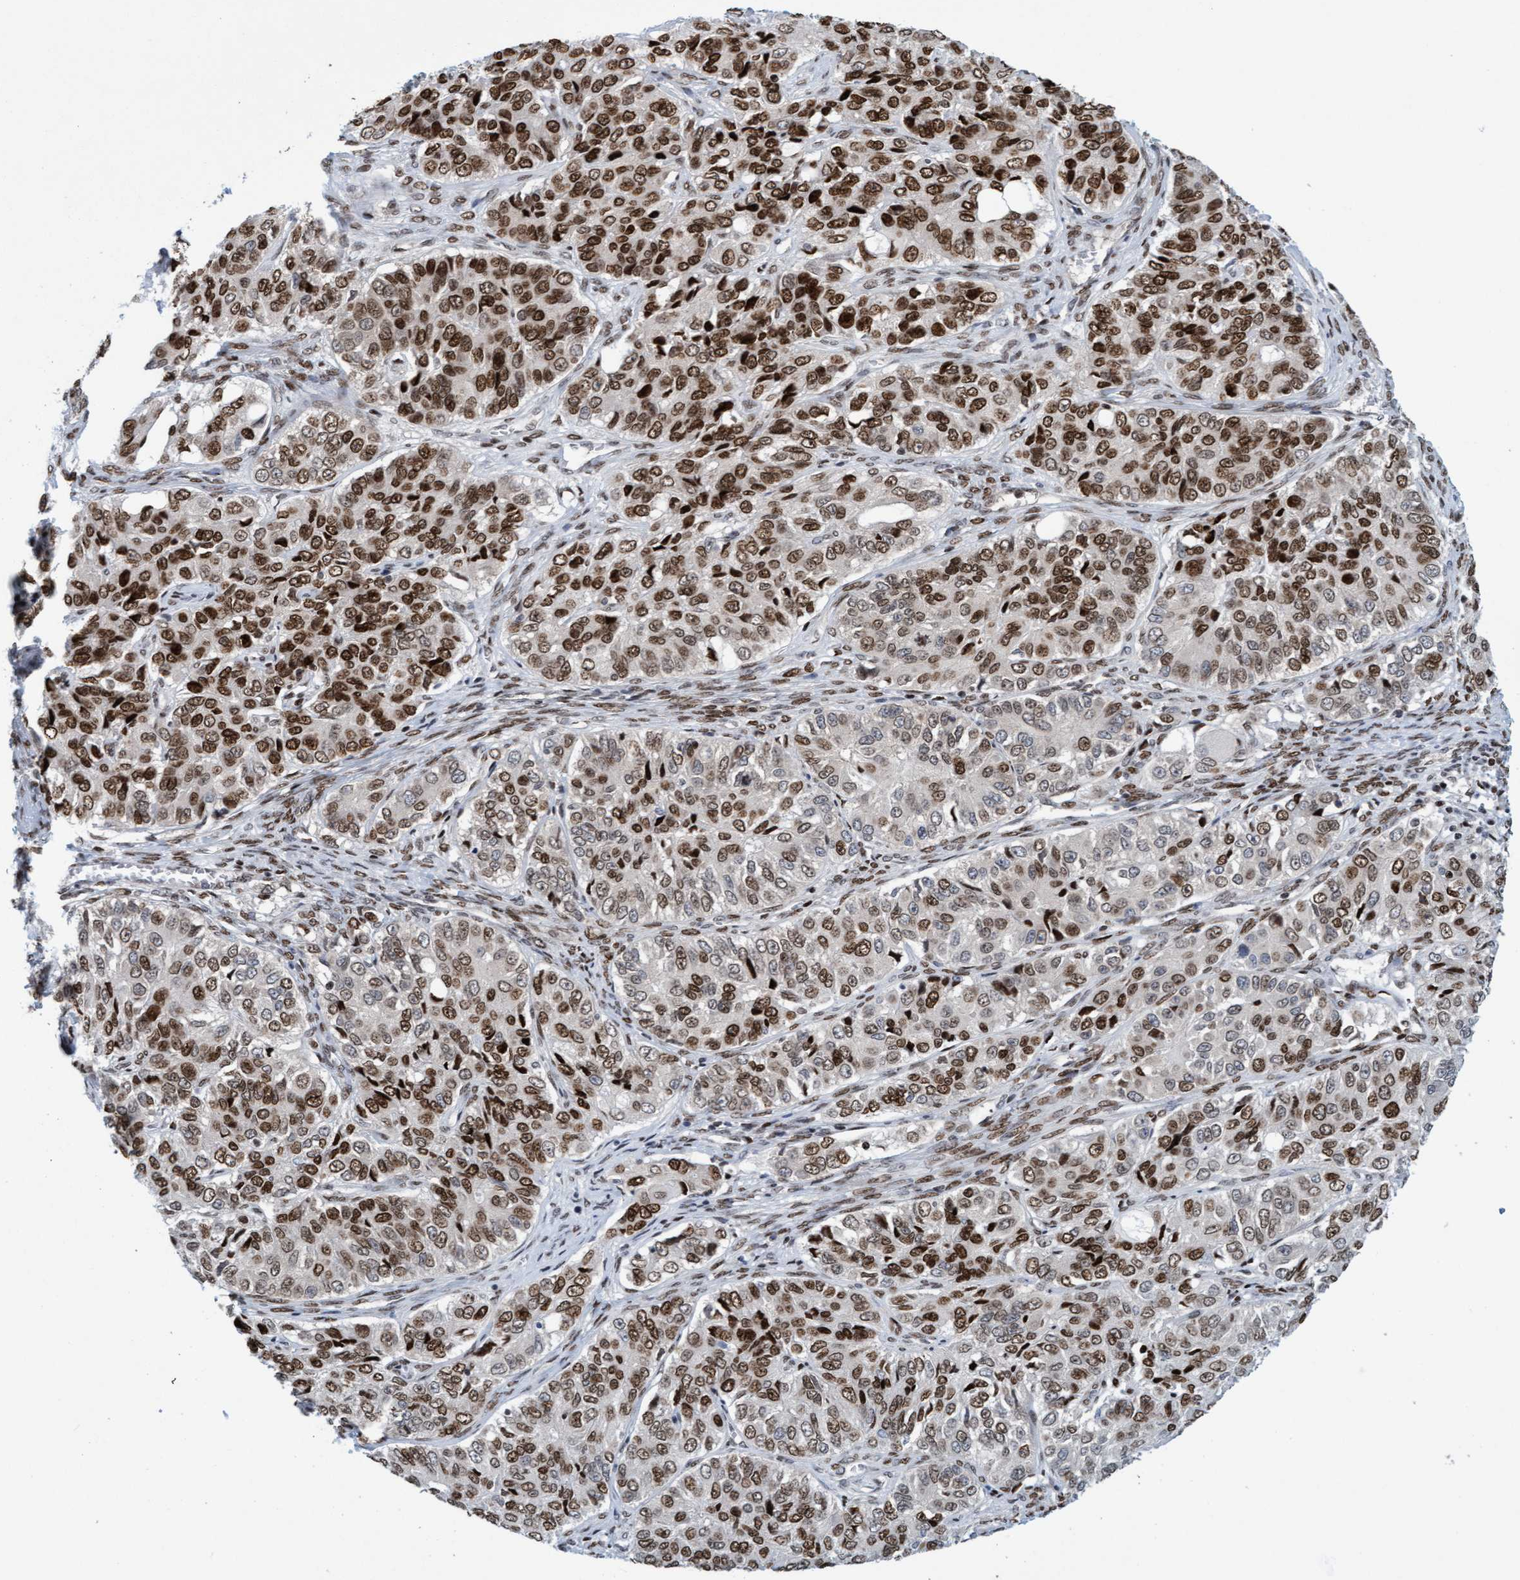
{"staining": {"intensity": "moderate", "quantity": ">75%", "location": "nuclear"}, "tissue": "ovarian cancer", "cell_type": "Tumor cells", "image_type": "cancer", "snomed": [{"axis": "morphology", "description": "Carcinoma, endometroid"}, {"axis": "topography", "description": "Ovary"}], "caption": "The photomicrograph reveals immunohistochemical staining of endometroid carcinoma (ovarian). There is moderate nuclear expression is seen in approximately >75% of tumor cells.", "gene": "GLRX2", "patient": {"sex": "female", "age": 51}}